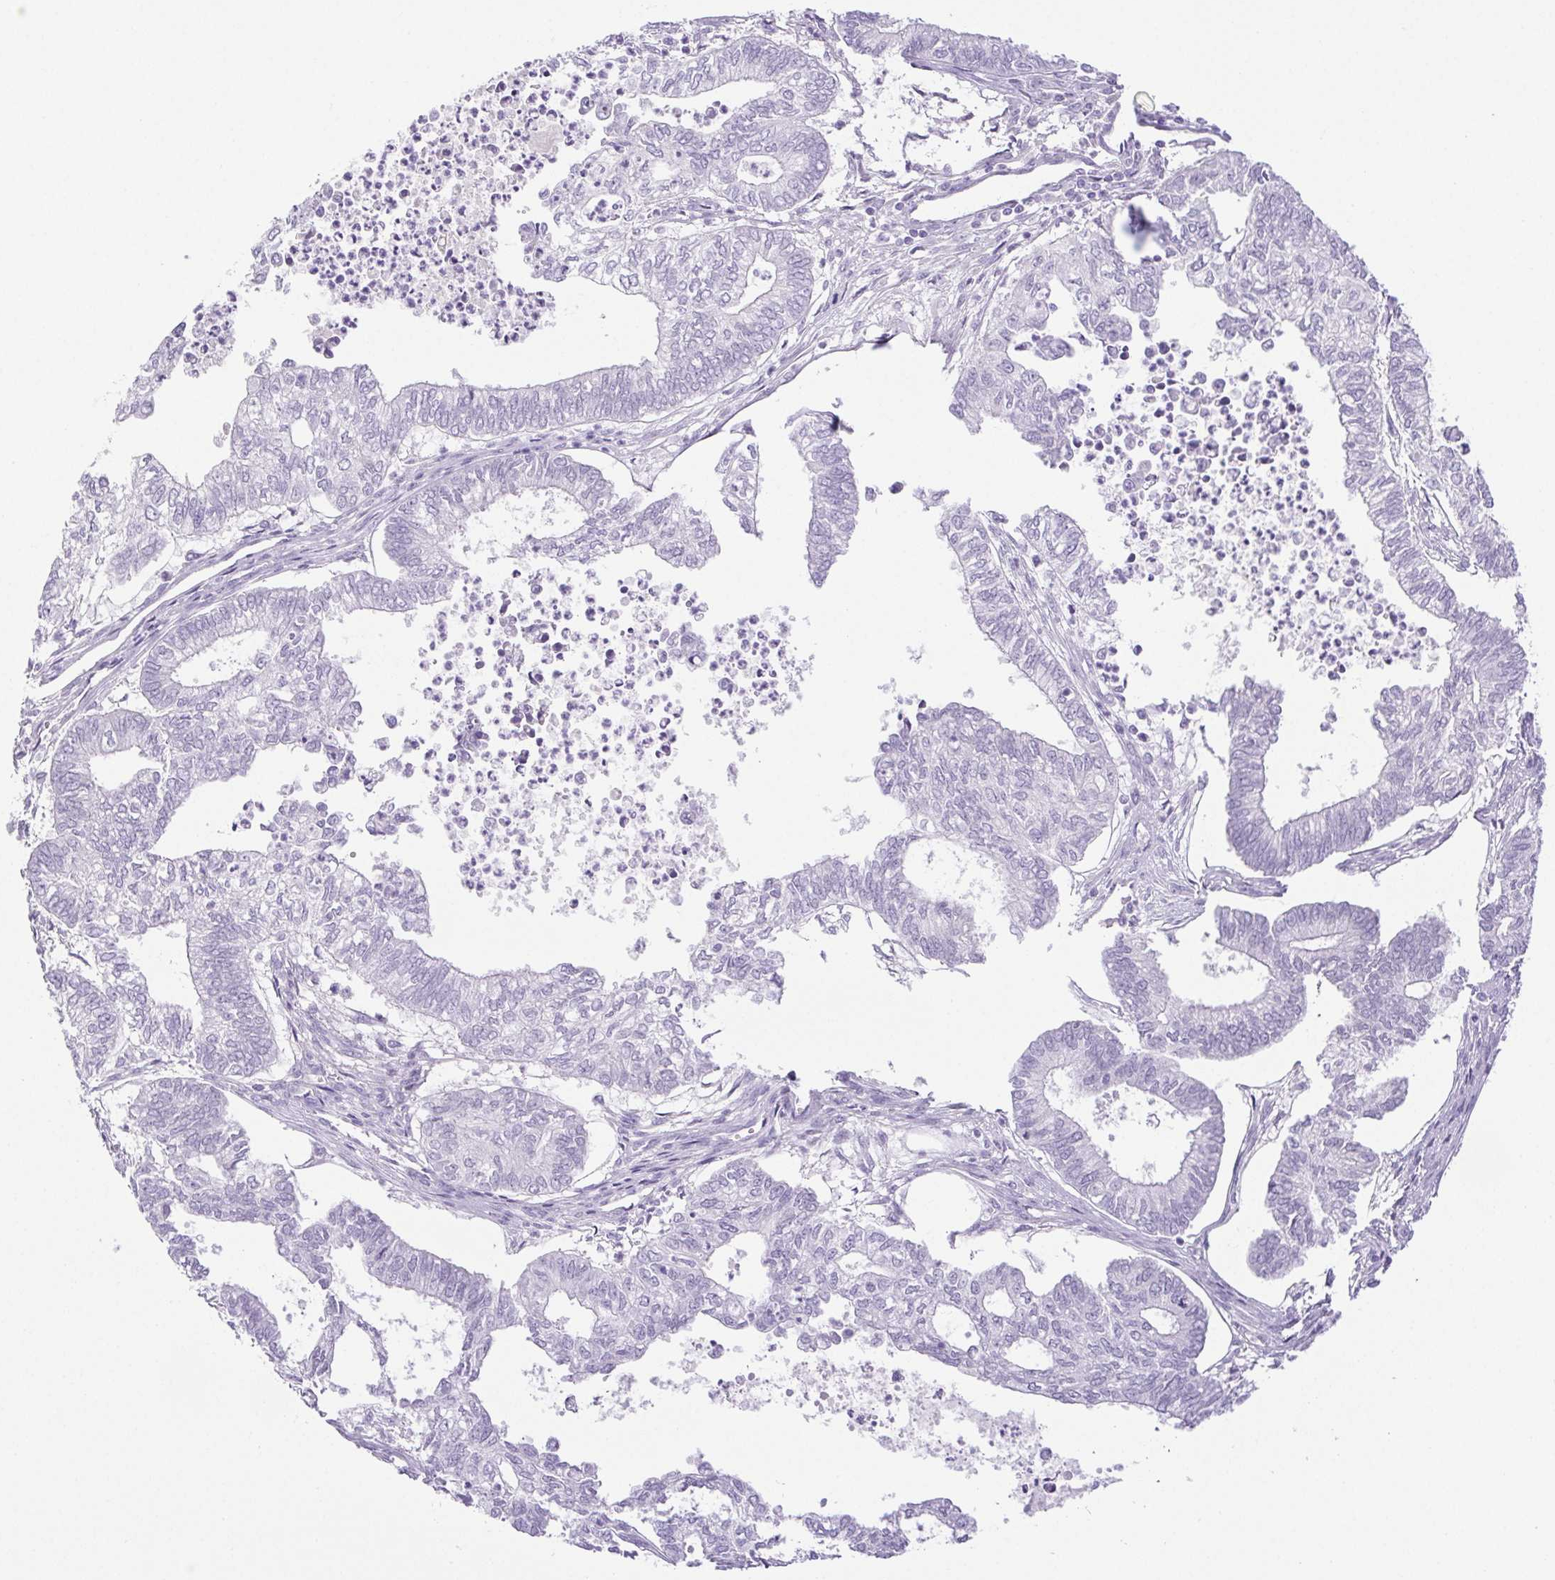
{"staining": {"intensity": "negative", "quantity": "none", "location": "none"}, "tissue": "ovarian cancer", "cell_type": "Tumor cells", "image_type": "cancer", "snomed": [{"axis": "morphology", "description": "Carcinoma, endometroid"}, {"axis": "topography", "description": "Ovary"}], "caption": "Immunohistochemistry micrograph of neoplastic tissue: human endometroid carcinoma (ovarian) stained with DAB (3,3'-diaminobenzidine) exhibits no significant protein positivity in tumor cells.", "gene": "PAPPA2", "patient": {"sex": "female", "age": 64}}